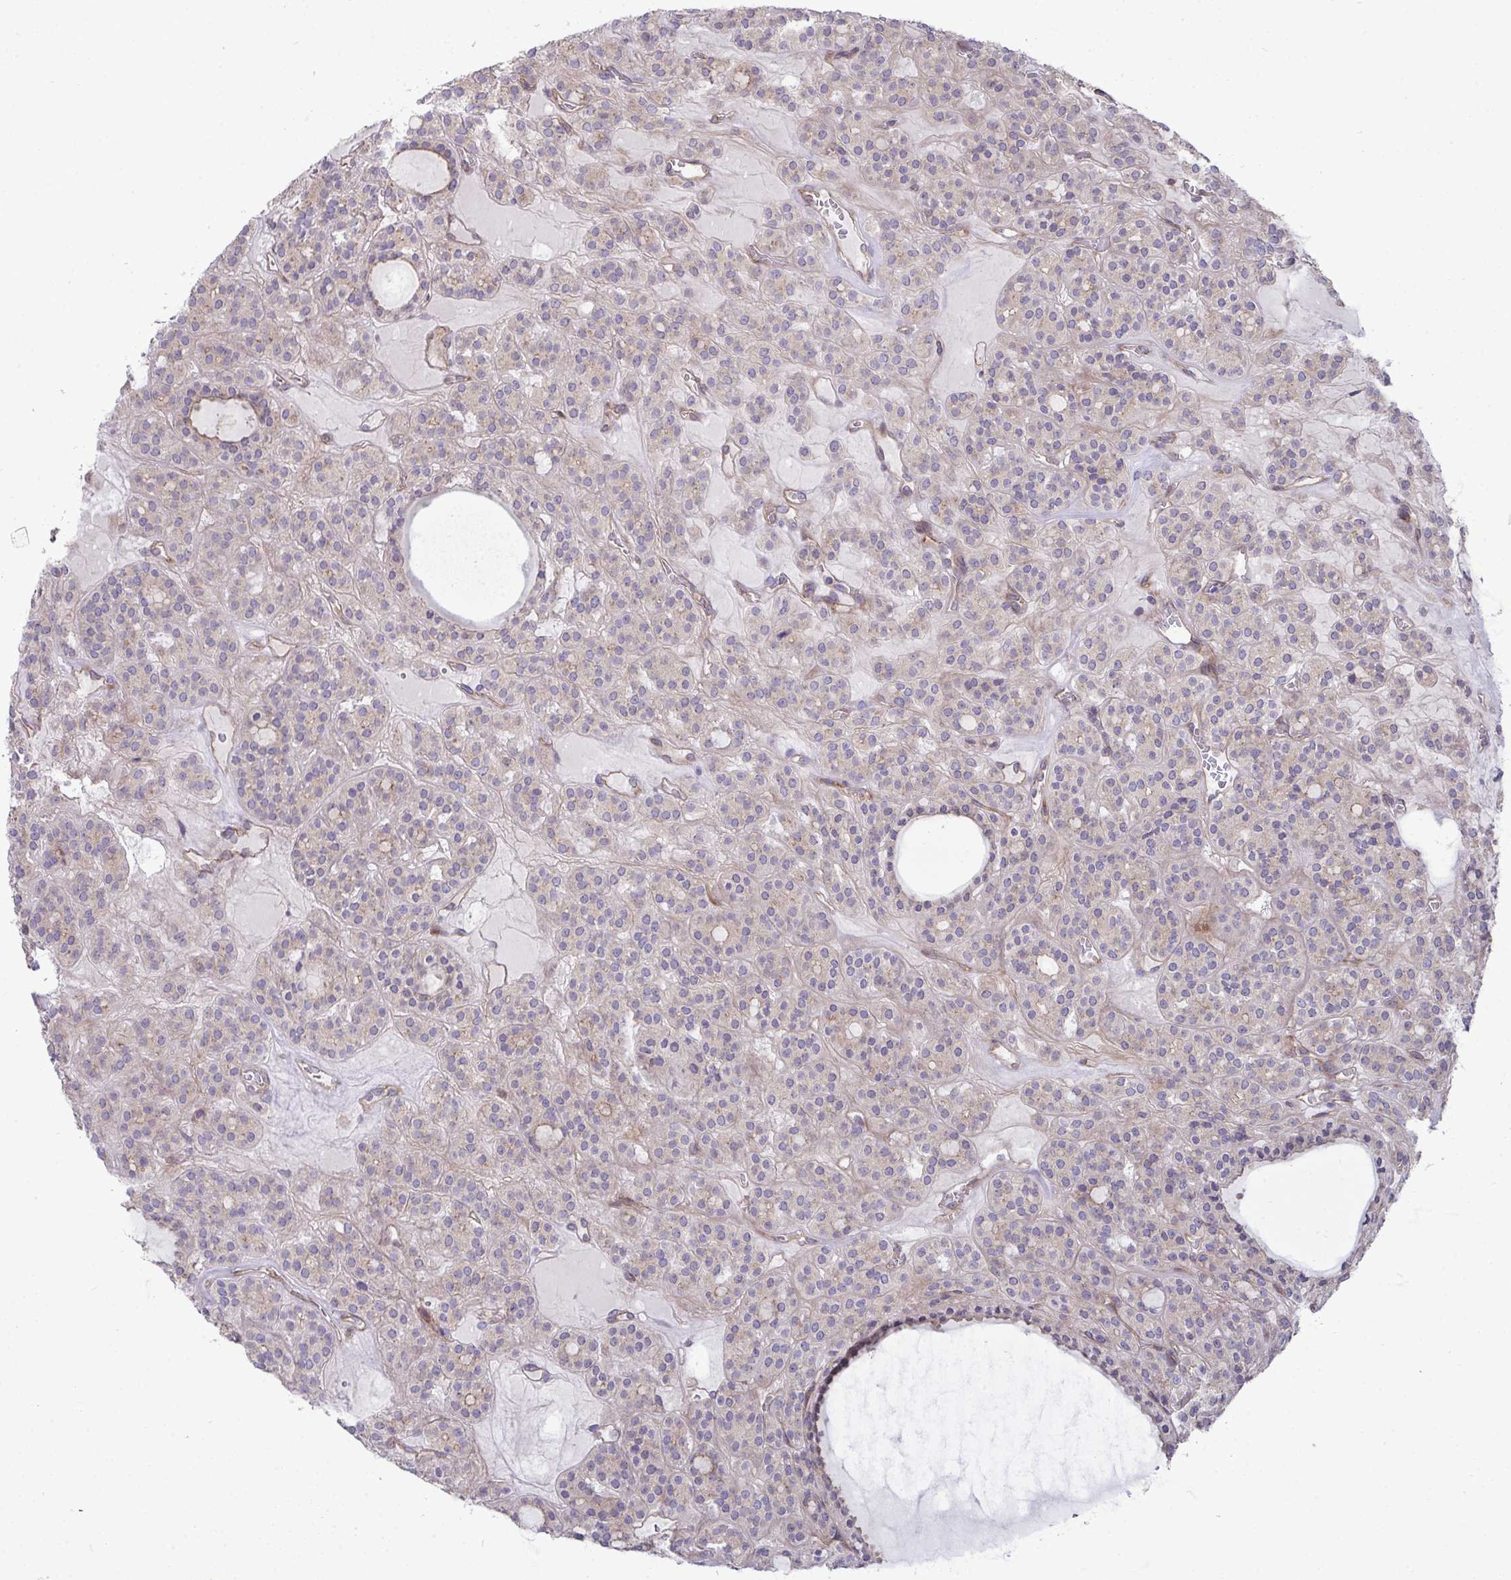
{"staining": {"intensity": "weak", "quantity": "25%-75%", "location": "cytoplasmic/membranous"}, "tissue": "thyroid cancer", "cell_type": "Tumor cells", "image_type": "cancer", "snomed": [{"axis": "morphology", "description": "Follicular adenoma carcinoma, NOS"}, {"axis": "topography", "description": "Thyroid gland"}], "caption": "Human thyroid cancer (follicular adenoma carcinoma) stained with a protein marker displays weak staining in tumor cells.", "gene": "SH2D1B", "patient": {"sex": "female", "age": 63}}